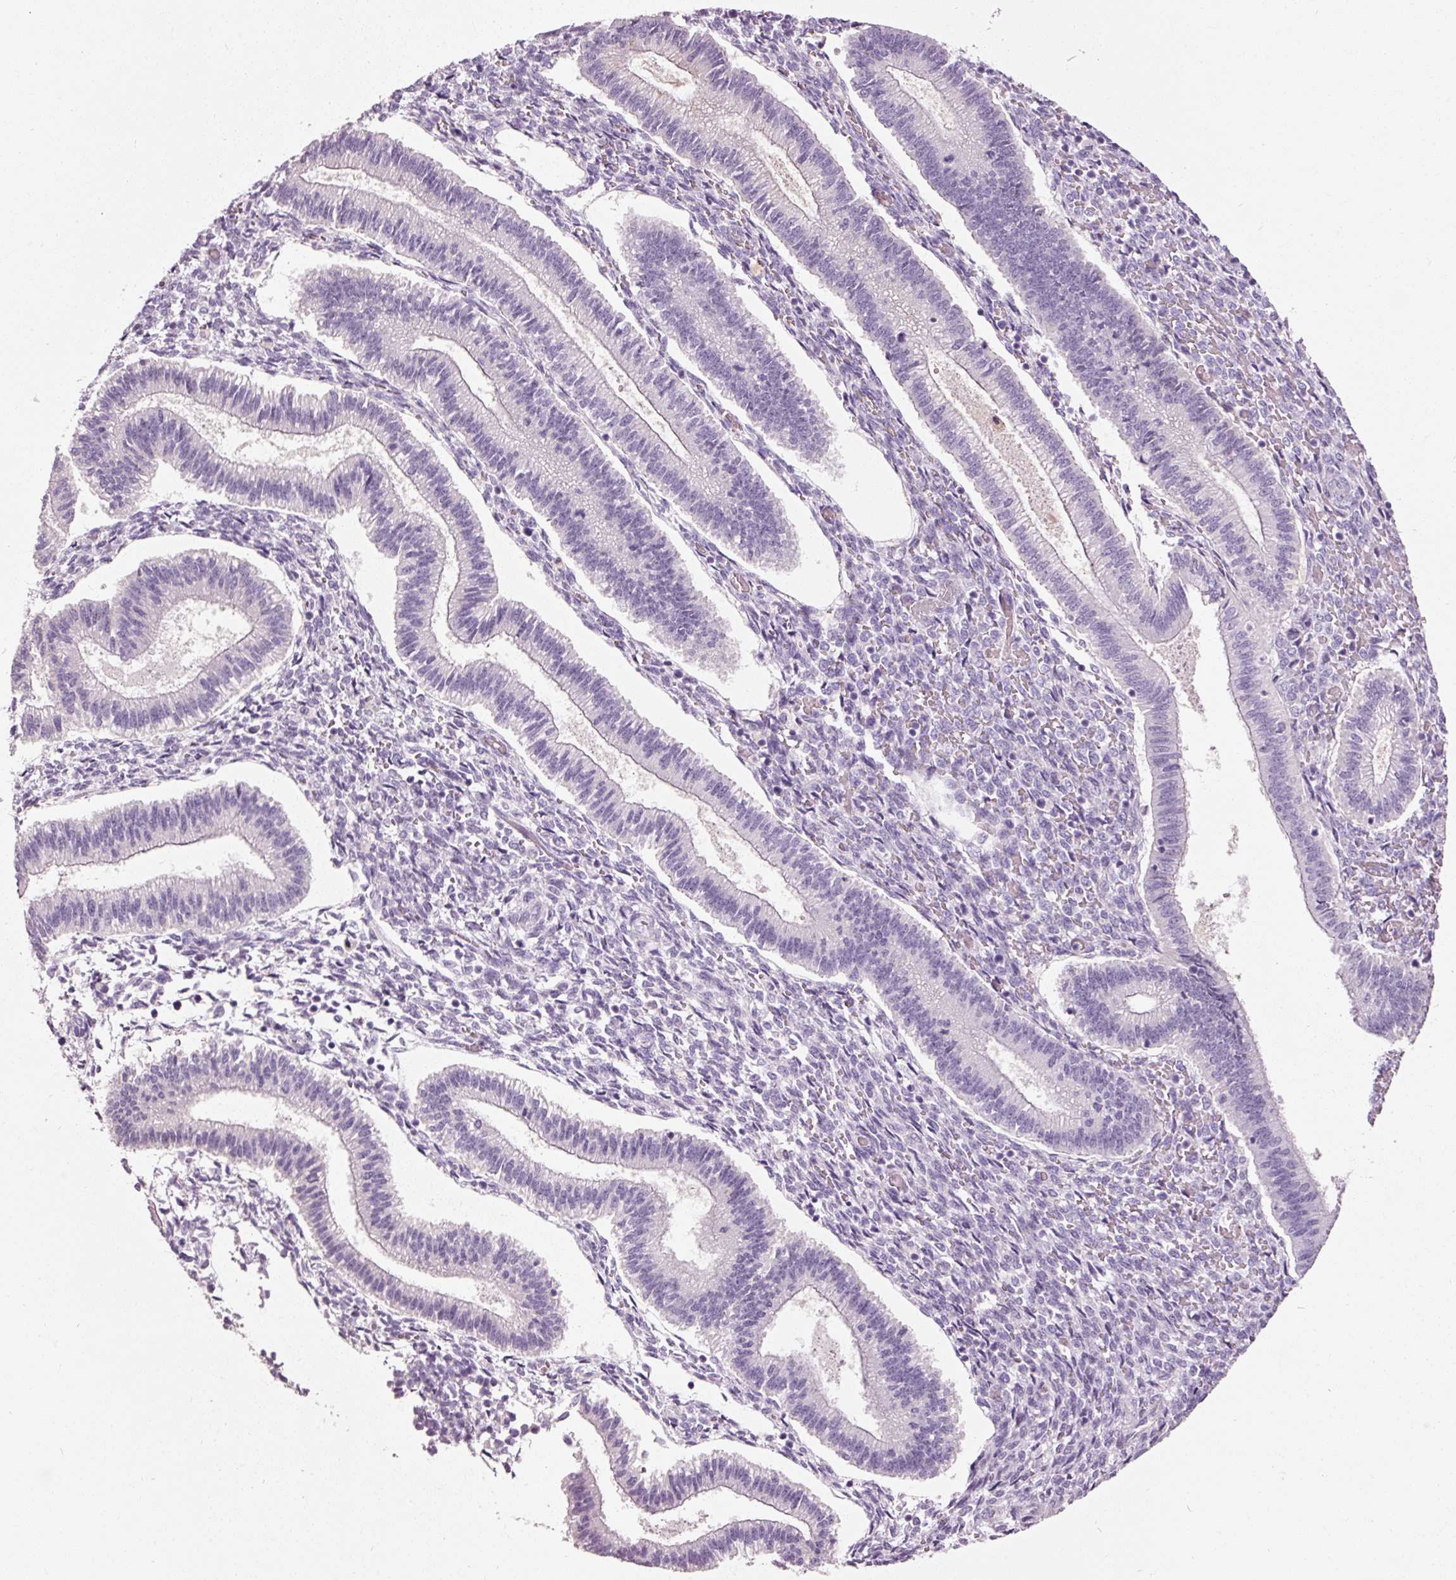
{"staining": {"intensity": "negative", "quantity": "none", "location": "none"}, "tissue": "endometrium", "cell_type": "Cells in endometrial stroma", "image_type": "normal", "snomed": [{"axis": "morphology", "description": "Normal tissue, NOS"}, {"axis": "topography", "description": "Endometrium"}], "caption": "DAB immunohistochemical staining of unremarkable endometrium shows no significant staining in cells in endometrial stroma. (Immunohistochemistry (ihc), brightfield microscopy, high magnification).", "gene": "MUC5AC", "patient": {"sex": "female", "age": 25}}